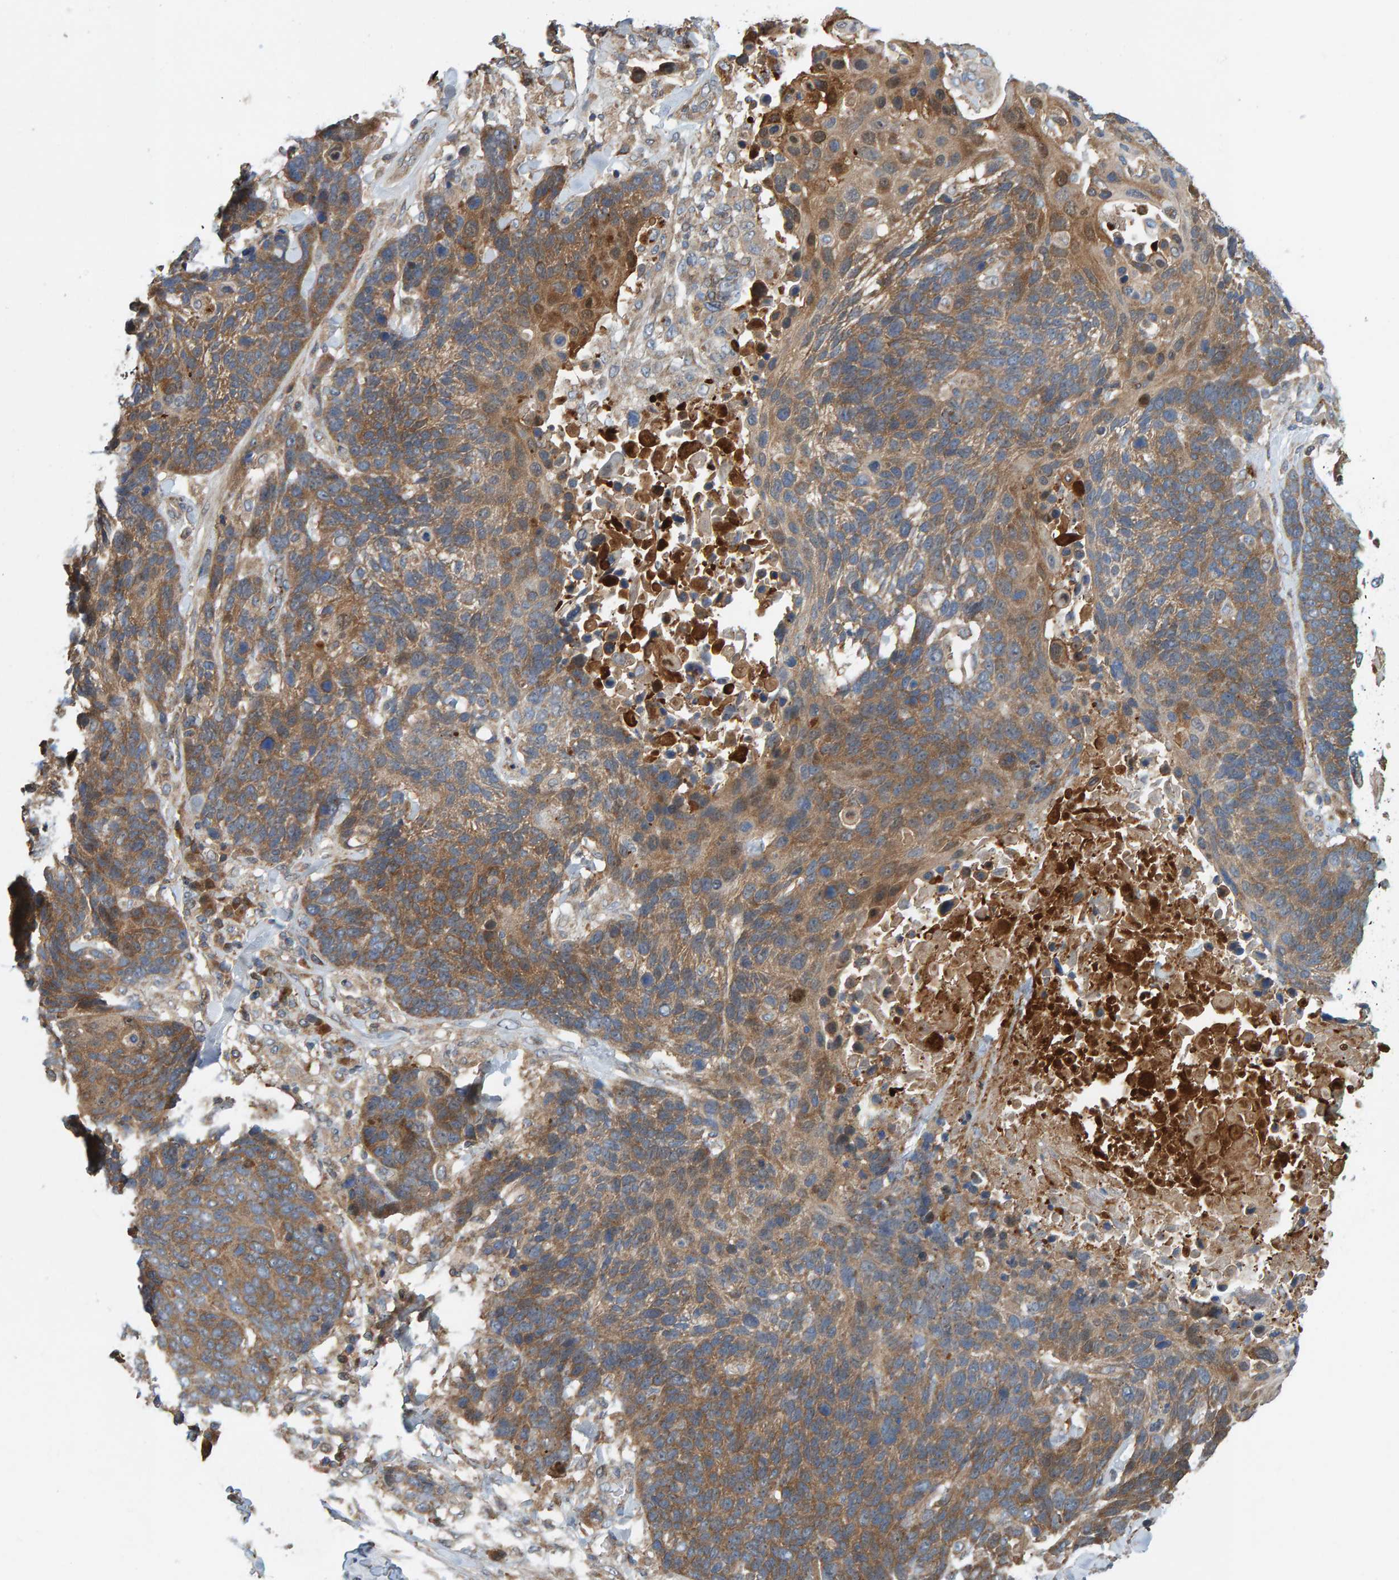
{"staining": {"intensity": "moderate", "quantity": ">75%", "location": "cytoplasmic/membranous"}, "tissue": "lung cancer", "cell_type": "Tumor cells", "image_type": "cancer", "snomed": [{"axis": "morphology", "description": "Squamous cell carcinoma, NOS"}, {"axis": "topography", "description": "Lung"}], "caption": "Immunohistochemistry (IHC) image of human lung cancer (squamous cell carcinoma) stained for a protein (brown), which displays medium levels of moderate cytoplasmic/membranous expression in approximately >75% of tumor cells.", "gene": "KIAA0753", "patient": {"sex": "male", "age": 65}}